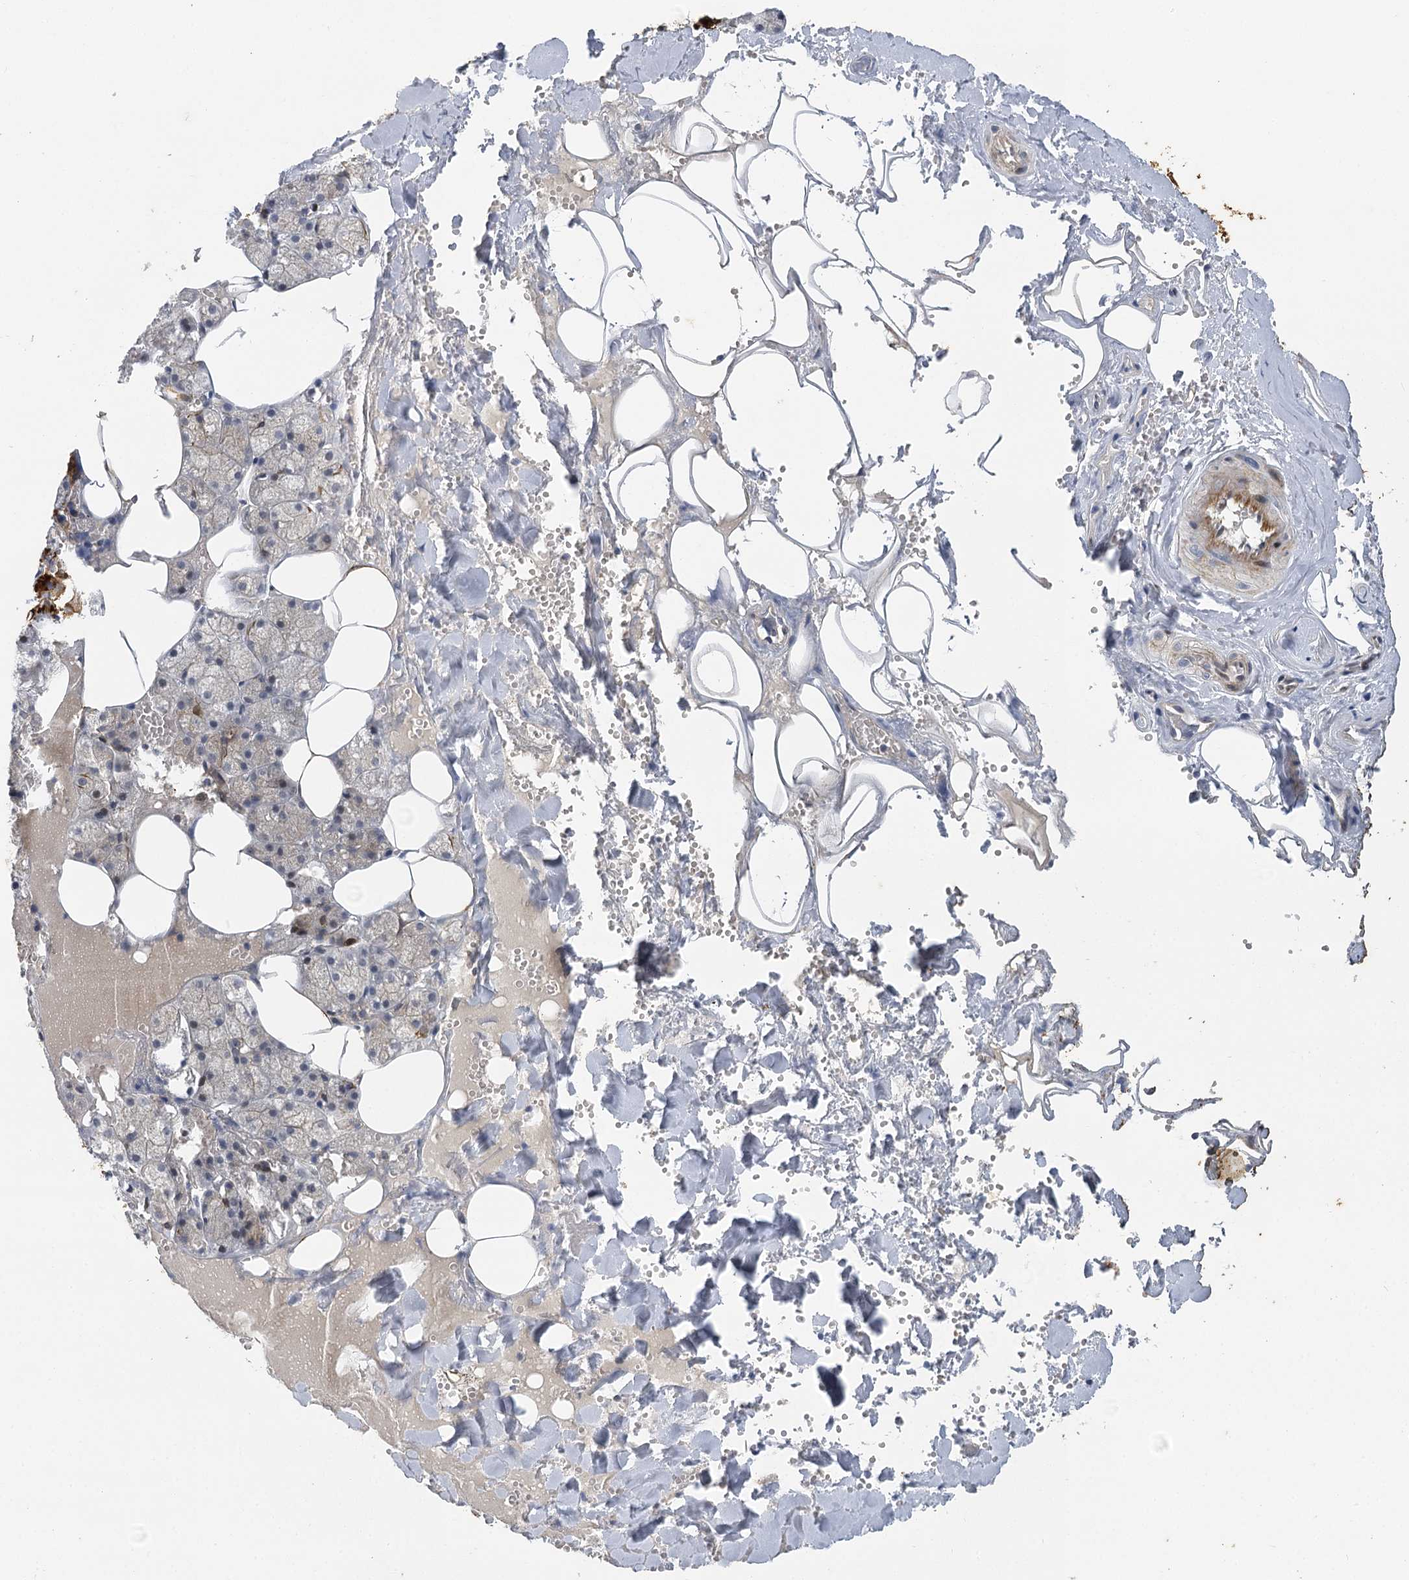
{"staining": {"intensity": "strong", "quantity": "<25%", "location": "cytoplasmic/membranous"}, "tissue": "salivary gland", "cell_type": "Glandular cells", "image_type": "normal", "snomed": [{"axis": "morphology", "description": "Normal tissue, NOS"}, {"axis": "topography", "description": "Salivary gland"}], "caption": "Salivary gland was stained to show a protein in brown. There is medium levels of strong cytoplasmic/membranous staining in about <25% of glandular cells. Using DAB (brown) and hematoxylin (blue) stains, captured at high magnification using brightfield microscopy.", "gene": "IL11RA", "patient": {"sex": "male", "age": 62}}